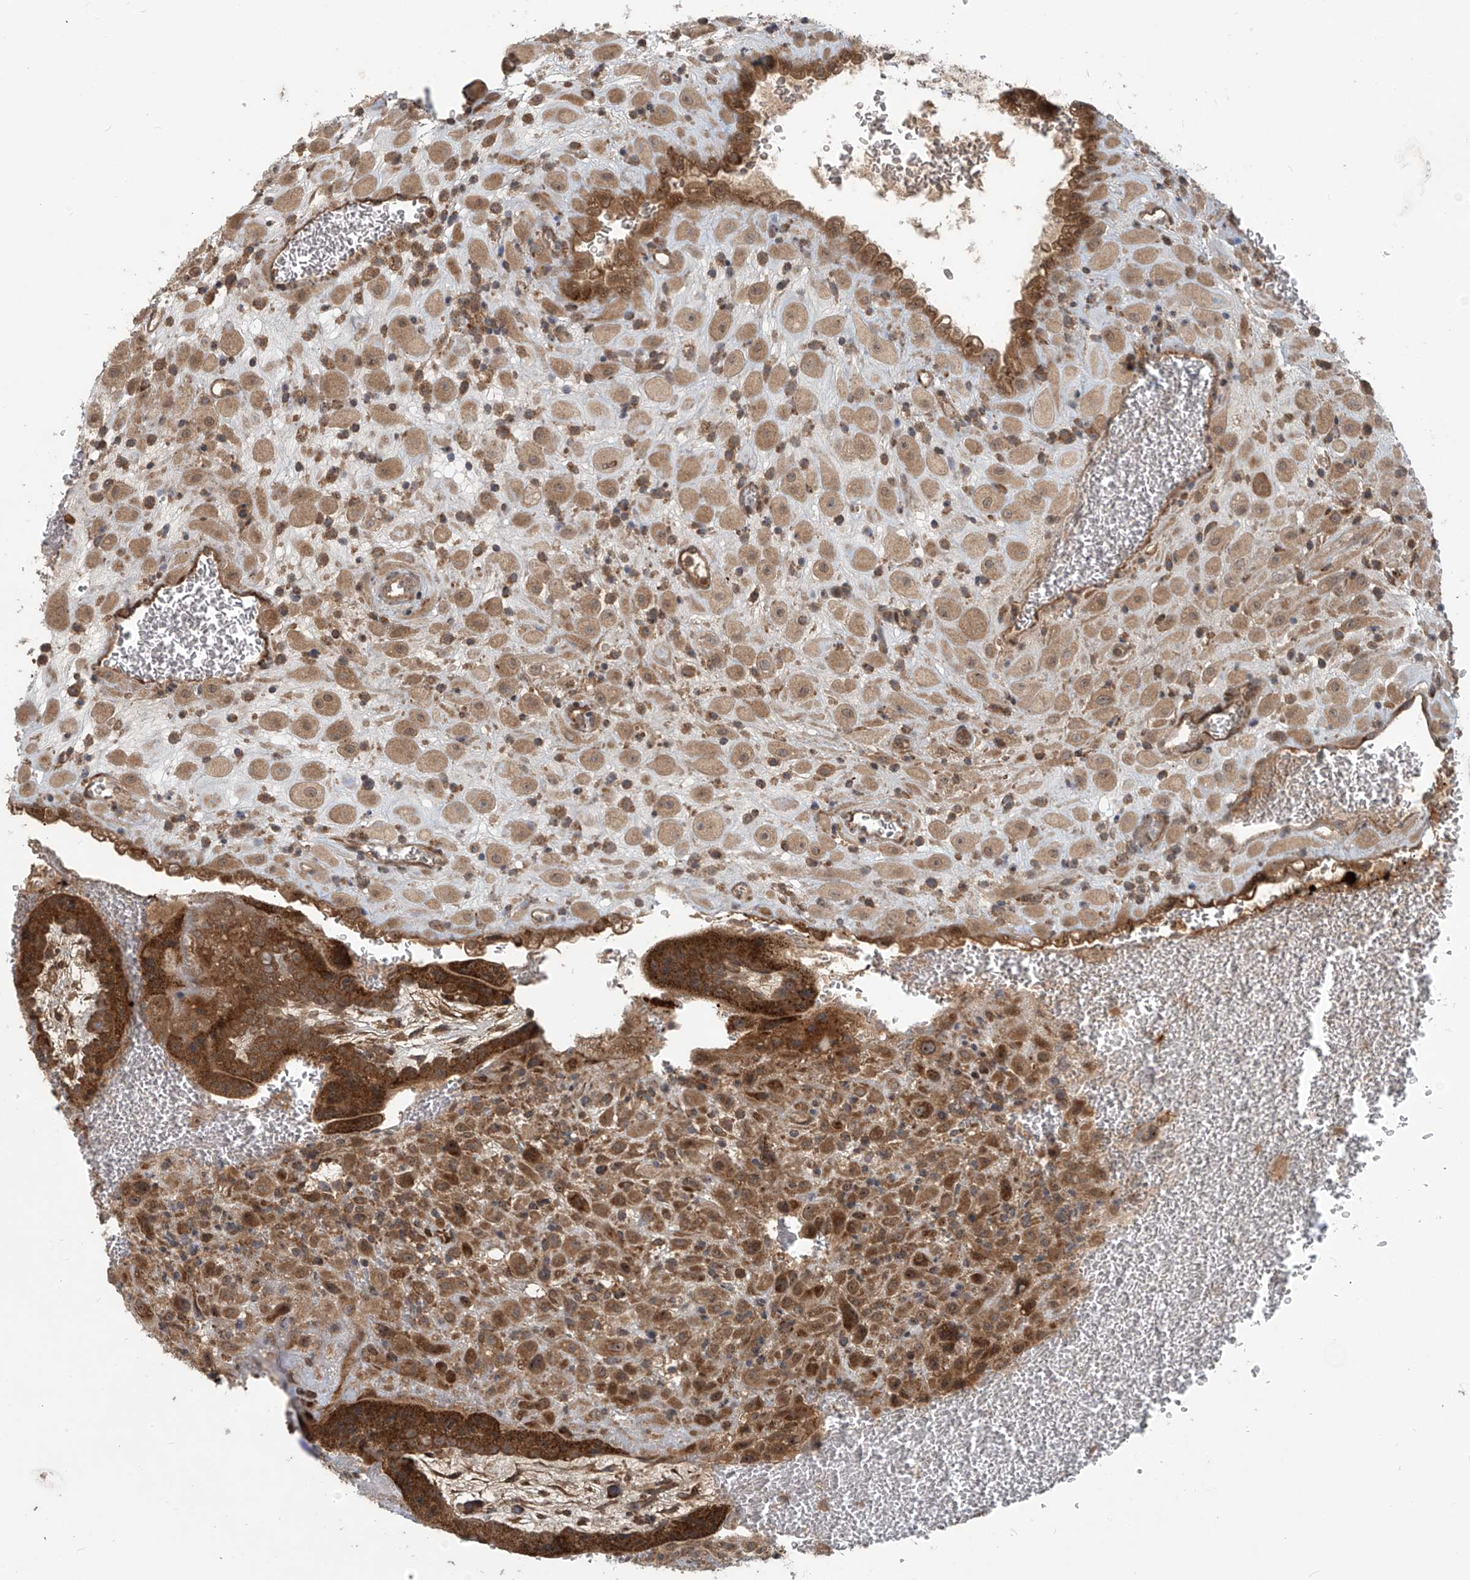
{"staining": {"intensity": "moderate", "quantity": ">75%", "location": "cytoplasmic/membranous,nuclear"}, "tissue": "placenta", "cell_type": "Decidual cells", "image_type": "normal", "snomed": [{"axis": "morphology", "description": "Normal tissue, NOS"}, {"axis": "topography", "description": "Placenta"}], "caption": "DAB (3,3'-diaminobenzidine) immunohistochemical staining of normal human placenta exhibits moderate cytoplasmic/membranous,nuclear protein positivity in approximately >75% of decidual cells.", "gene": "KATNIP", "patient": {"sex": "female", "age": 35}}